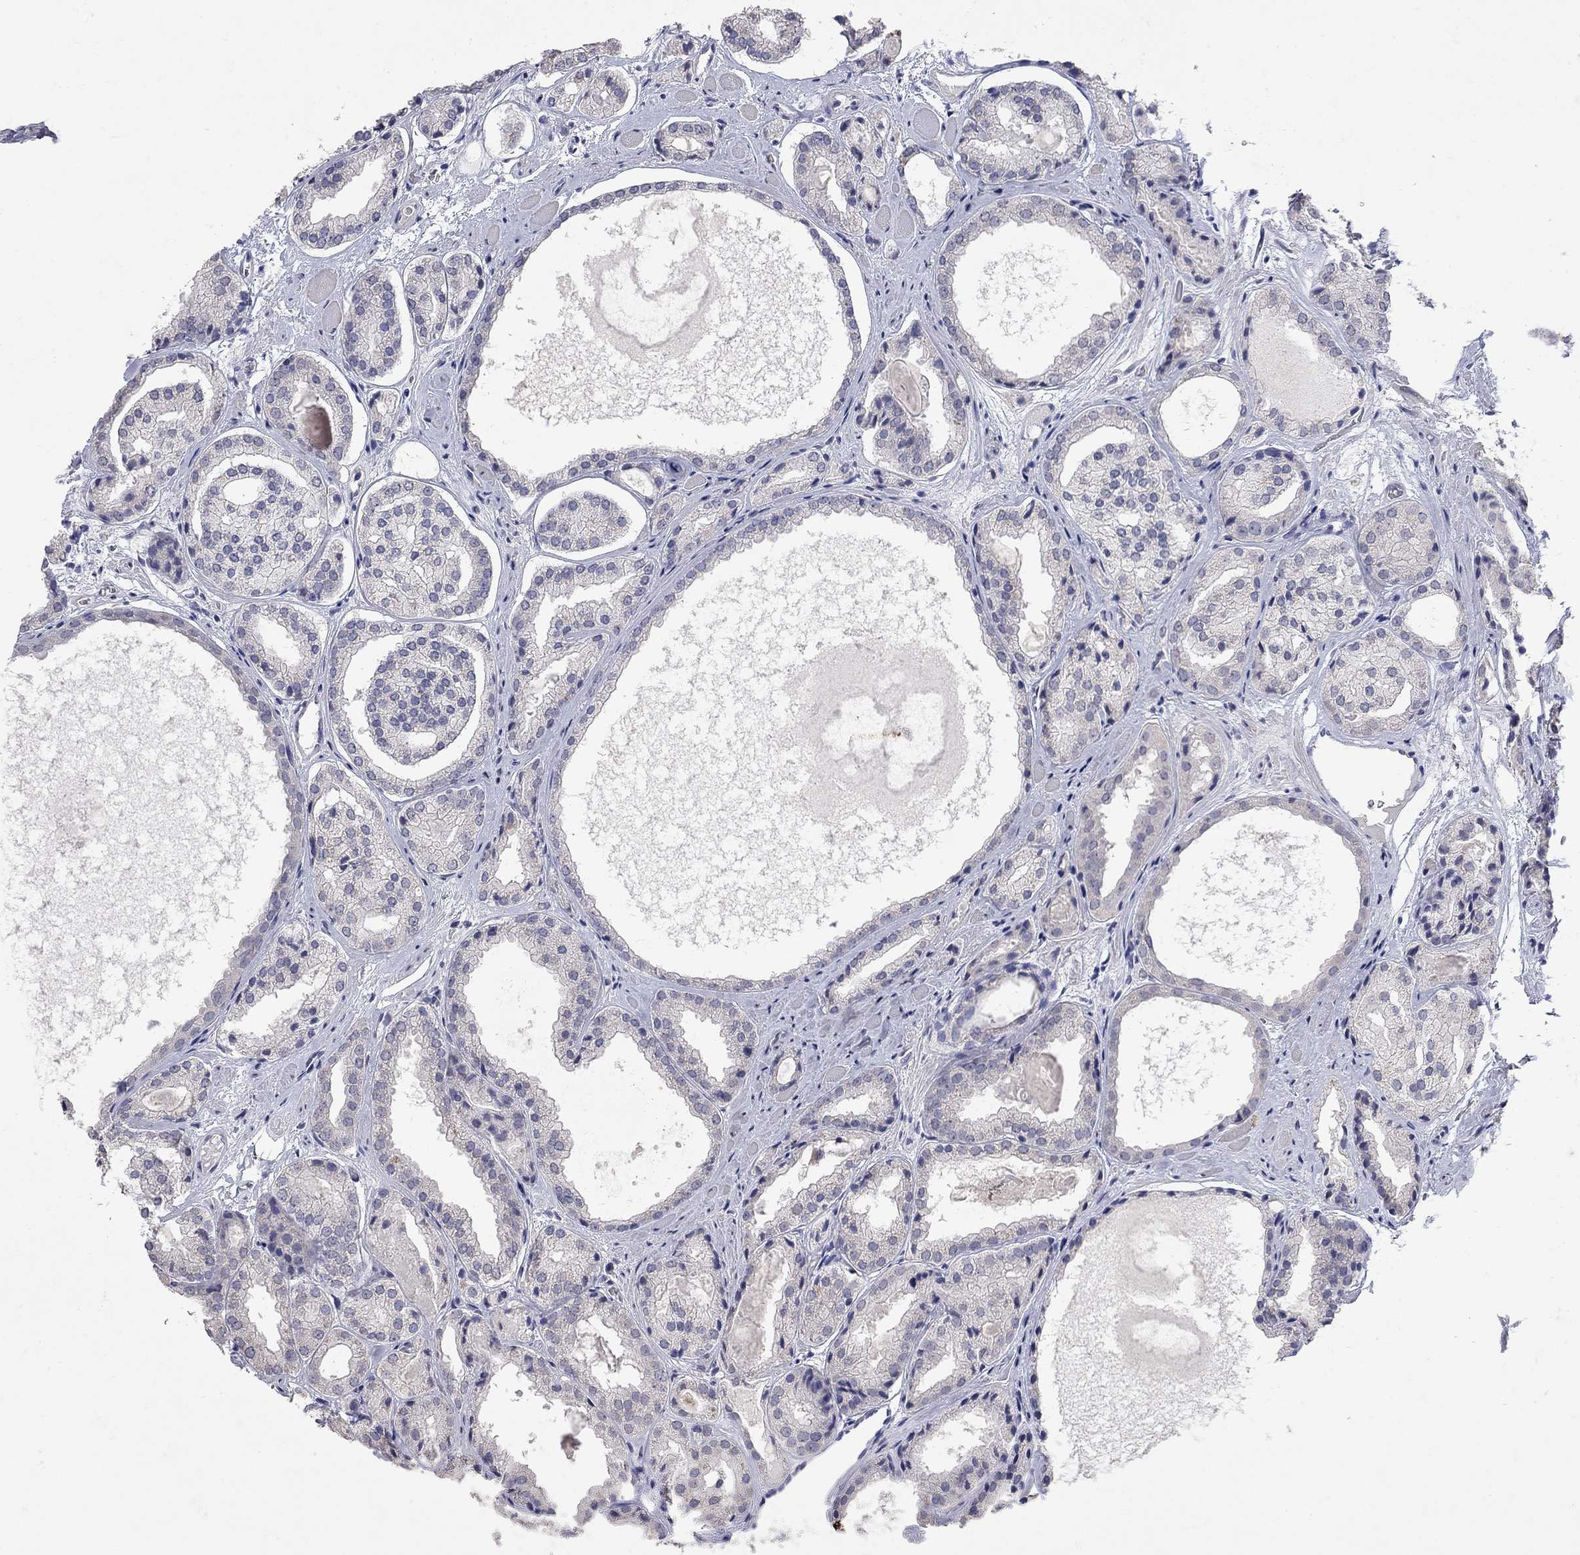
{"staining": {"intensity": "negative", "quantity": "none", "location": "none"}, "tissue": "prostate cancer", "cell_type": "Tumor cells", "image_type": "cancer", "snomed": [{"axis": "morphology", "description": "Adenocarcinoma, Low grade"}, {"axis": "topography", "description": "Prostate"}], "caption": "Immunohistochemistry (IHC) of human prostate adenocarcinoma (low-grade) reveals no expression in tumor cells.", "gene": "NOS2", "patient": {"sex": "male", "age": 69}}